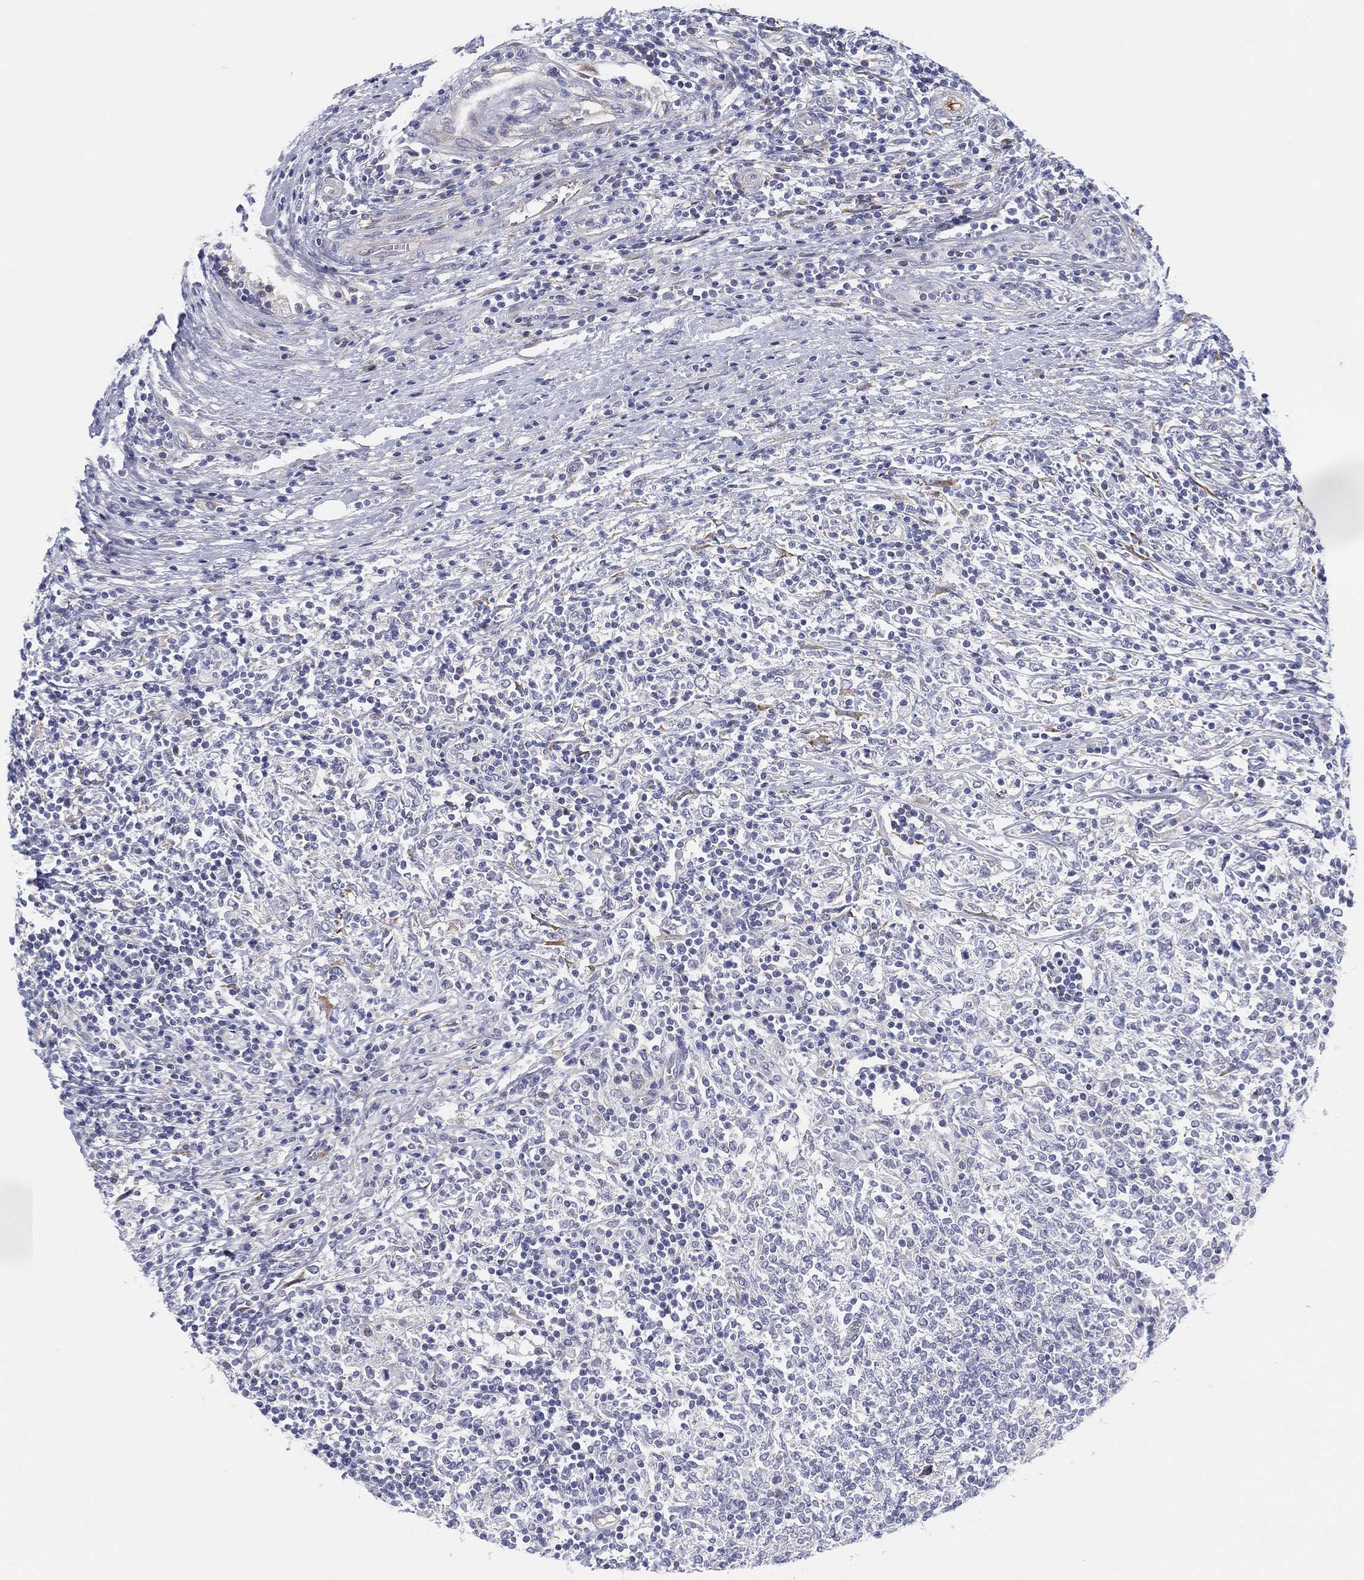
{"staining": {"intensity": "negative", "quantity": "none", "location": "none"}, "tissue": "lymphoma", "cell_type": "Tumor cells", "image_type": "cancer", "snomed": [{"axis": "morphology", "description": "Malignant lymphoma, non-Hodgkin's type, High grade"}, {"axis": "topography", "description": "Lymph node"}], "caption": "Tumor cells are negative for protein expression in human lymphoma.", "gene": "MLF1", "patient": {"sex": "female", "age": 84}}